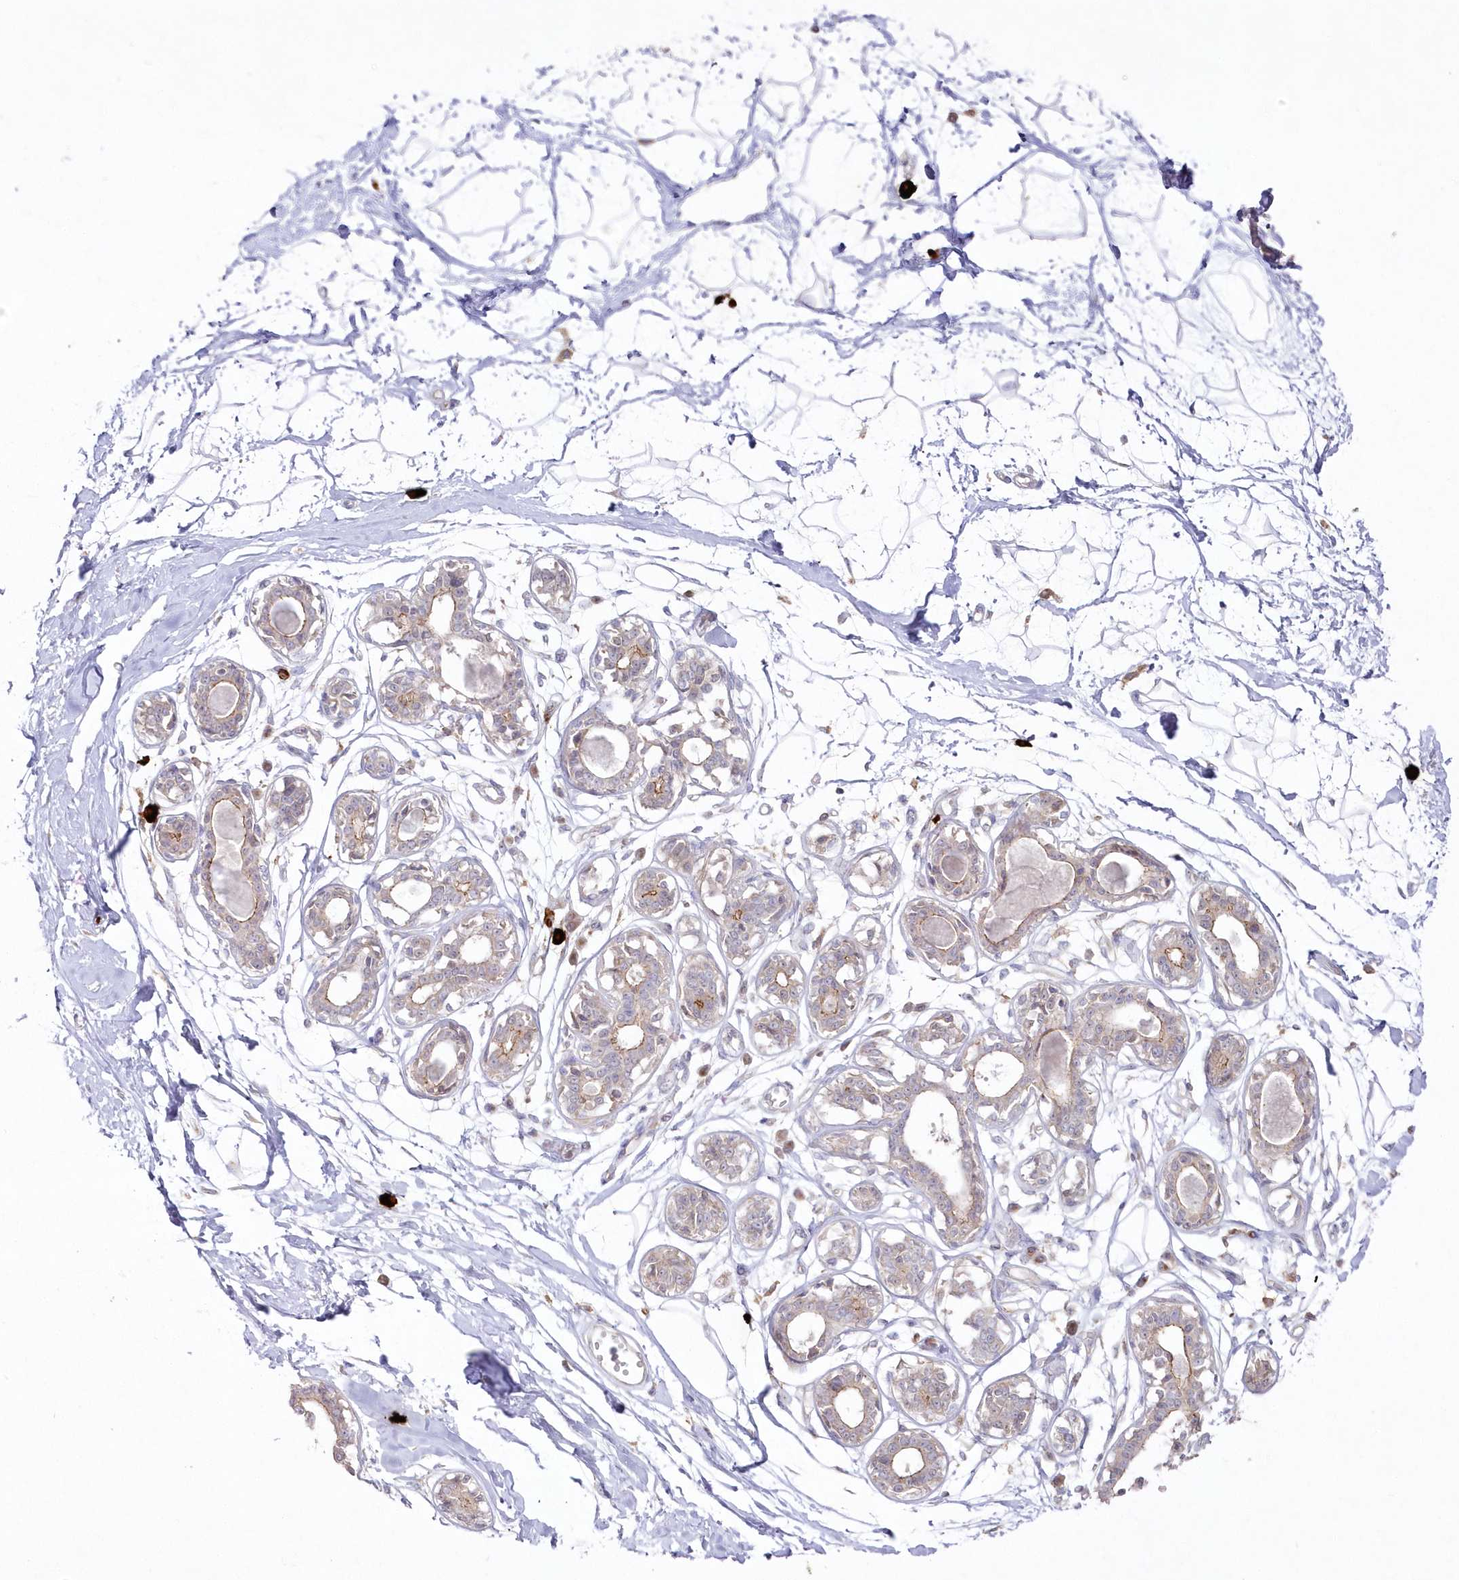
{"staining": {"intensity": "negative", "quantity": "none", "location": "none"}, "tissue": "breast", "cell_type": "Adipocytes", "image_type": "normal", "snomed": [{"axis": "morphology", "description": "Normal tissue, NOS"}, {"axis": "topography", "description": "Breast"}], "caption": "Breast was stained to show a protein in brown. There is no significant positivity in adipocytes. (DAB immunohistochemistry, high magnification).", "gene": "ARSB", "patient": {"sex": "female", "age": 45}}